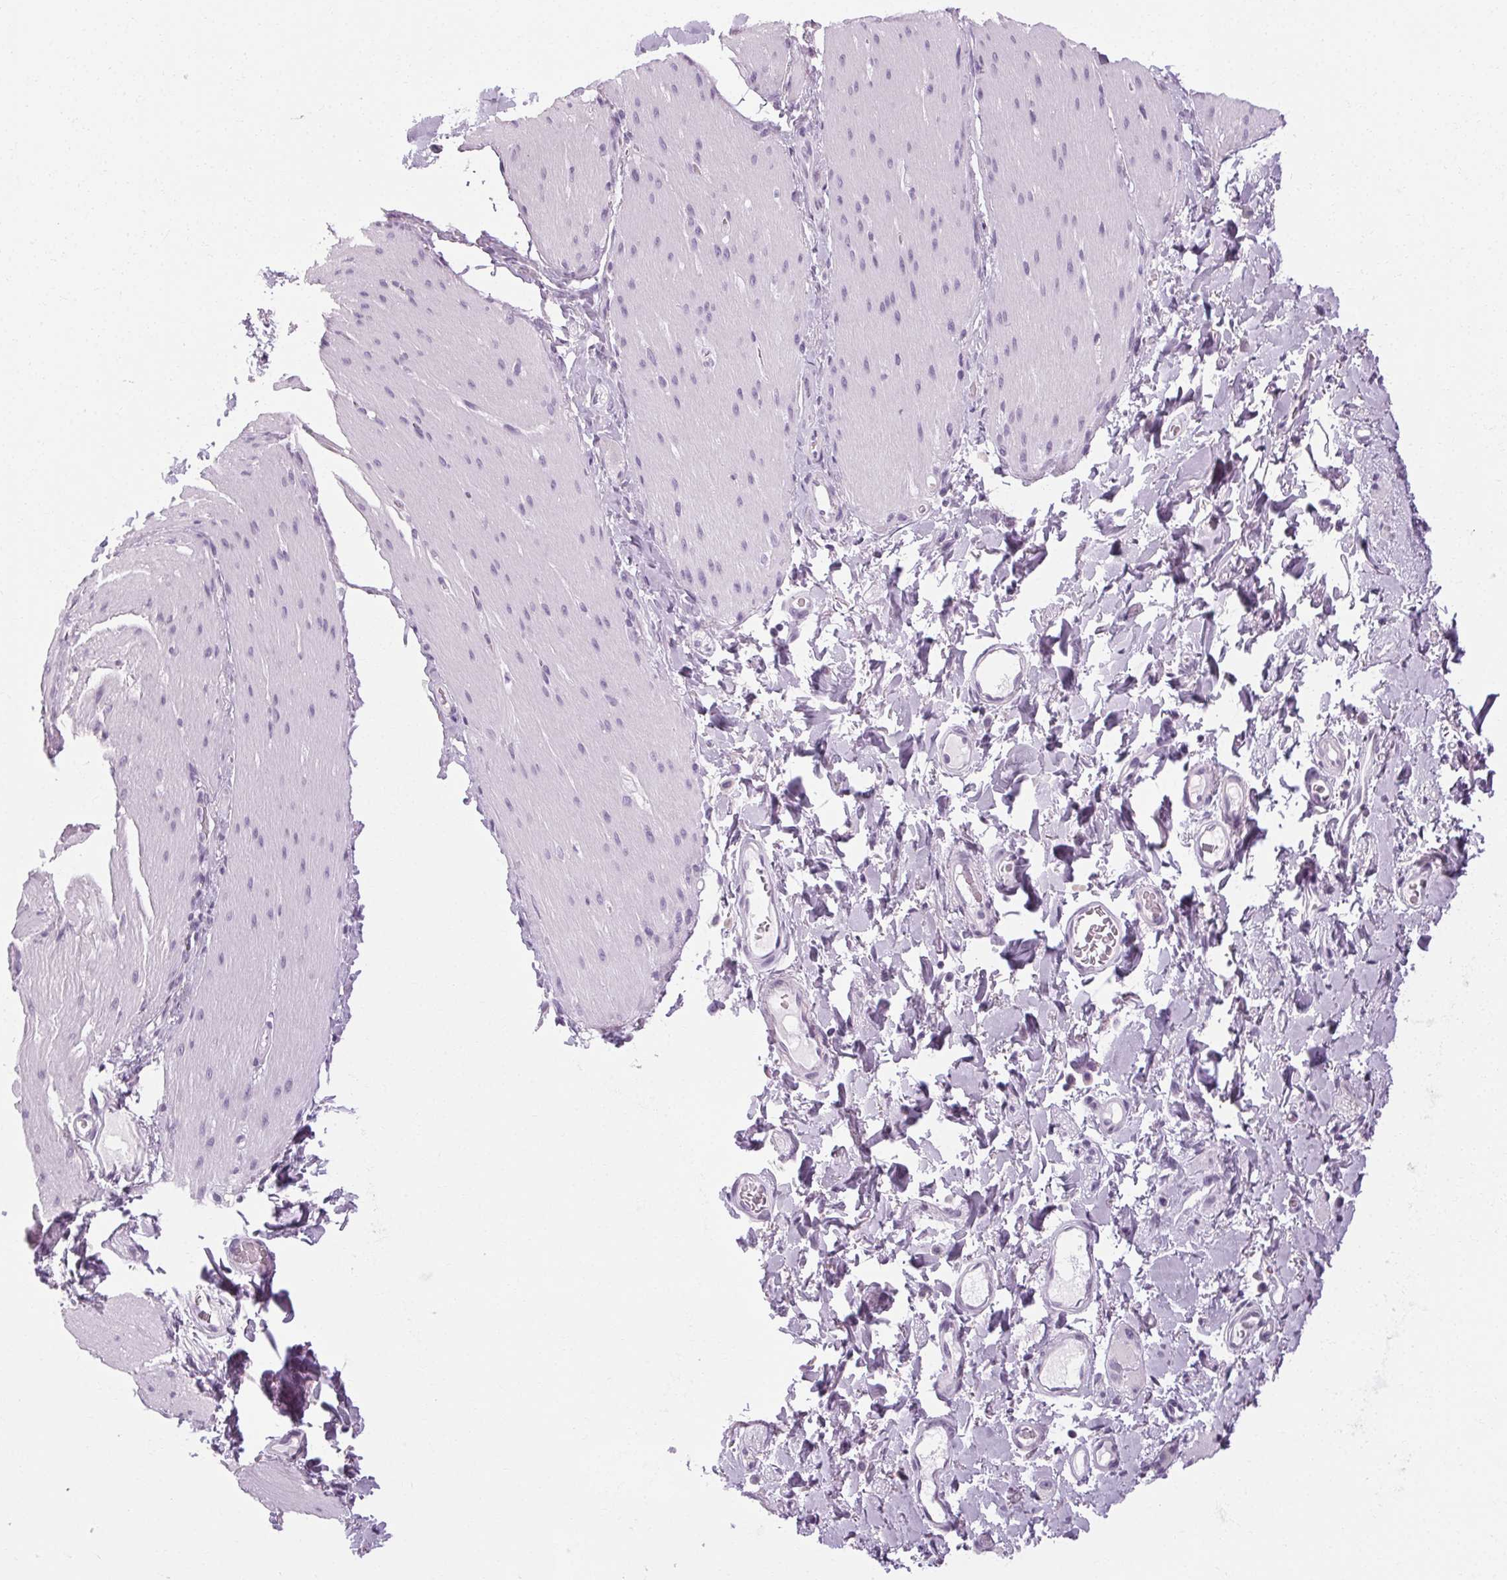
{"staining": {"intensity": "negative", "quantity": "none", "location": "none"}, "tissue": "smooth muscle", "cell_type": "Smooth muscle cells", "image_type": "normal", "snomed": [{"axis": "morphology", "description": "Normal tissue, NOS"}, {"axis": "topography", "description": "Smooth muscle"}, {"axis": "topography", "description": "Colon"}], "caption": "The IHC photomicrograph has no significant expression in smooth muscle cells of smooth muscle.", "gene": "POMC", "patient": {"sex": "male", "age": 73}}